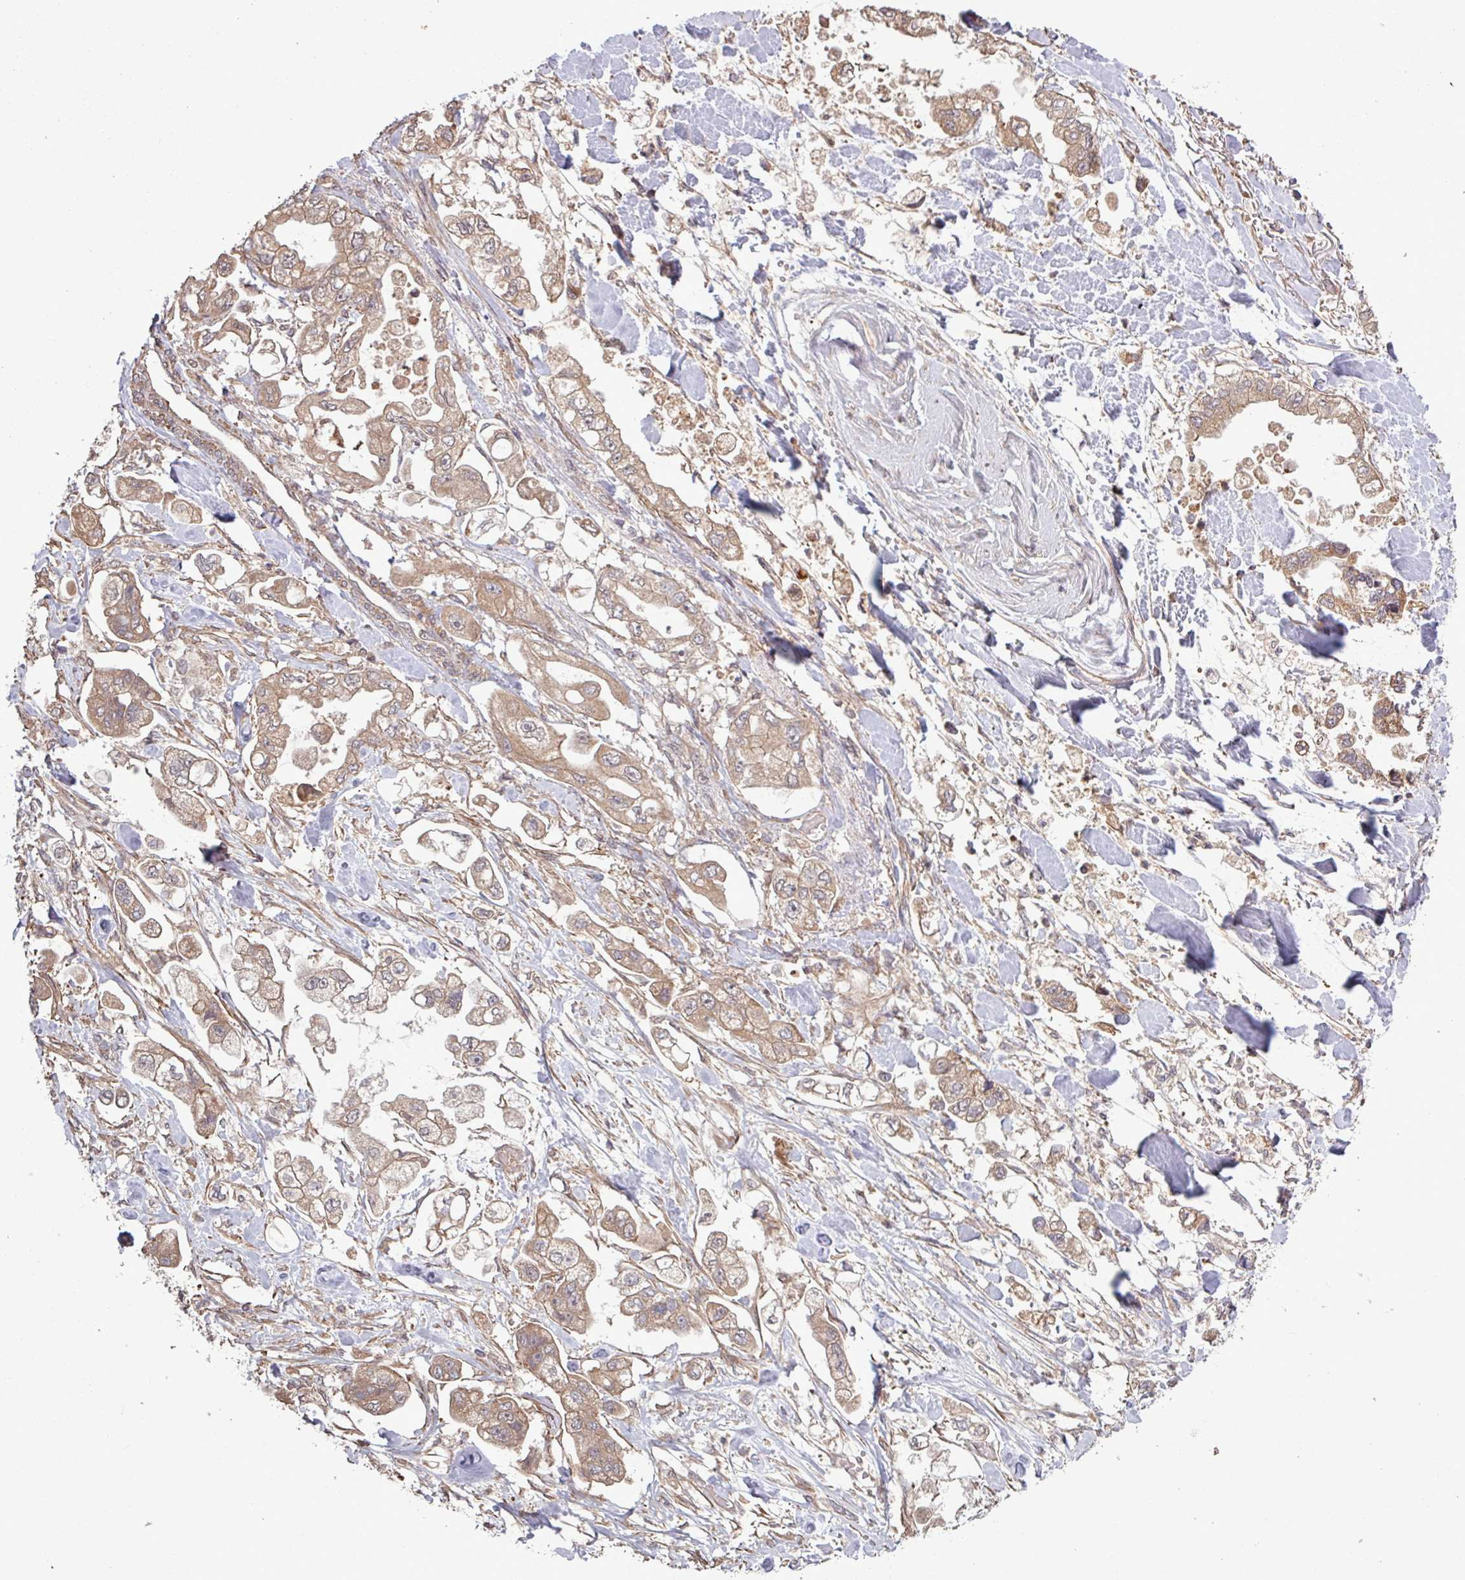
{"staining": {"intensity": "moderate", "quantity": ">75%", "location": "cytoplasmic/membranous"}, "tissue": "stomach cancer", "cell_type": "Tumor cells", "image_type": "cancer", "snomed": [{"axis": "morphology", "description": "Adenocarcinoma, NOS"}, {"axis": "topography", "description": "Stomach"}], "caption": "Brown immunohistochemical staining in adenocarcinoma (stomach) demonstrates moderate cytoplasmic/membranous positivity in about >75% of tumor cells.", "gene": "TRABD2A", "patient": {"sex": "male", "age": 62}}